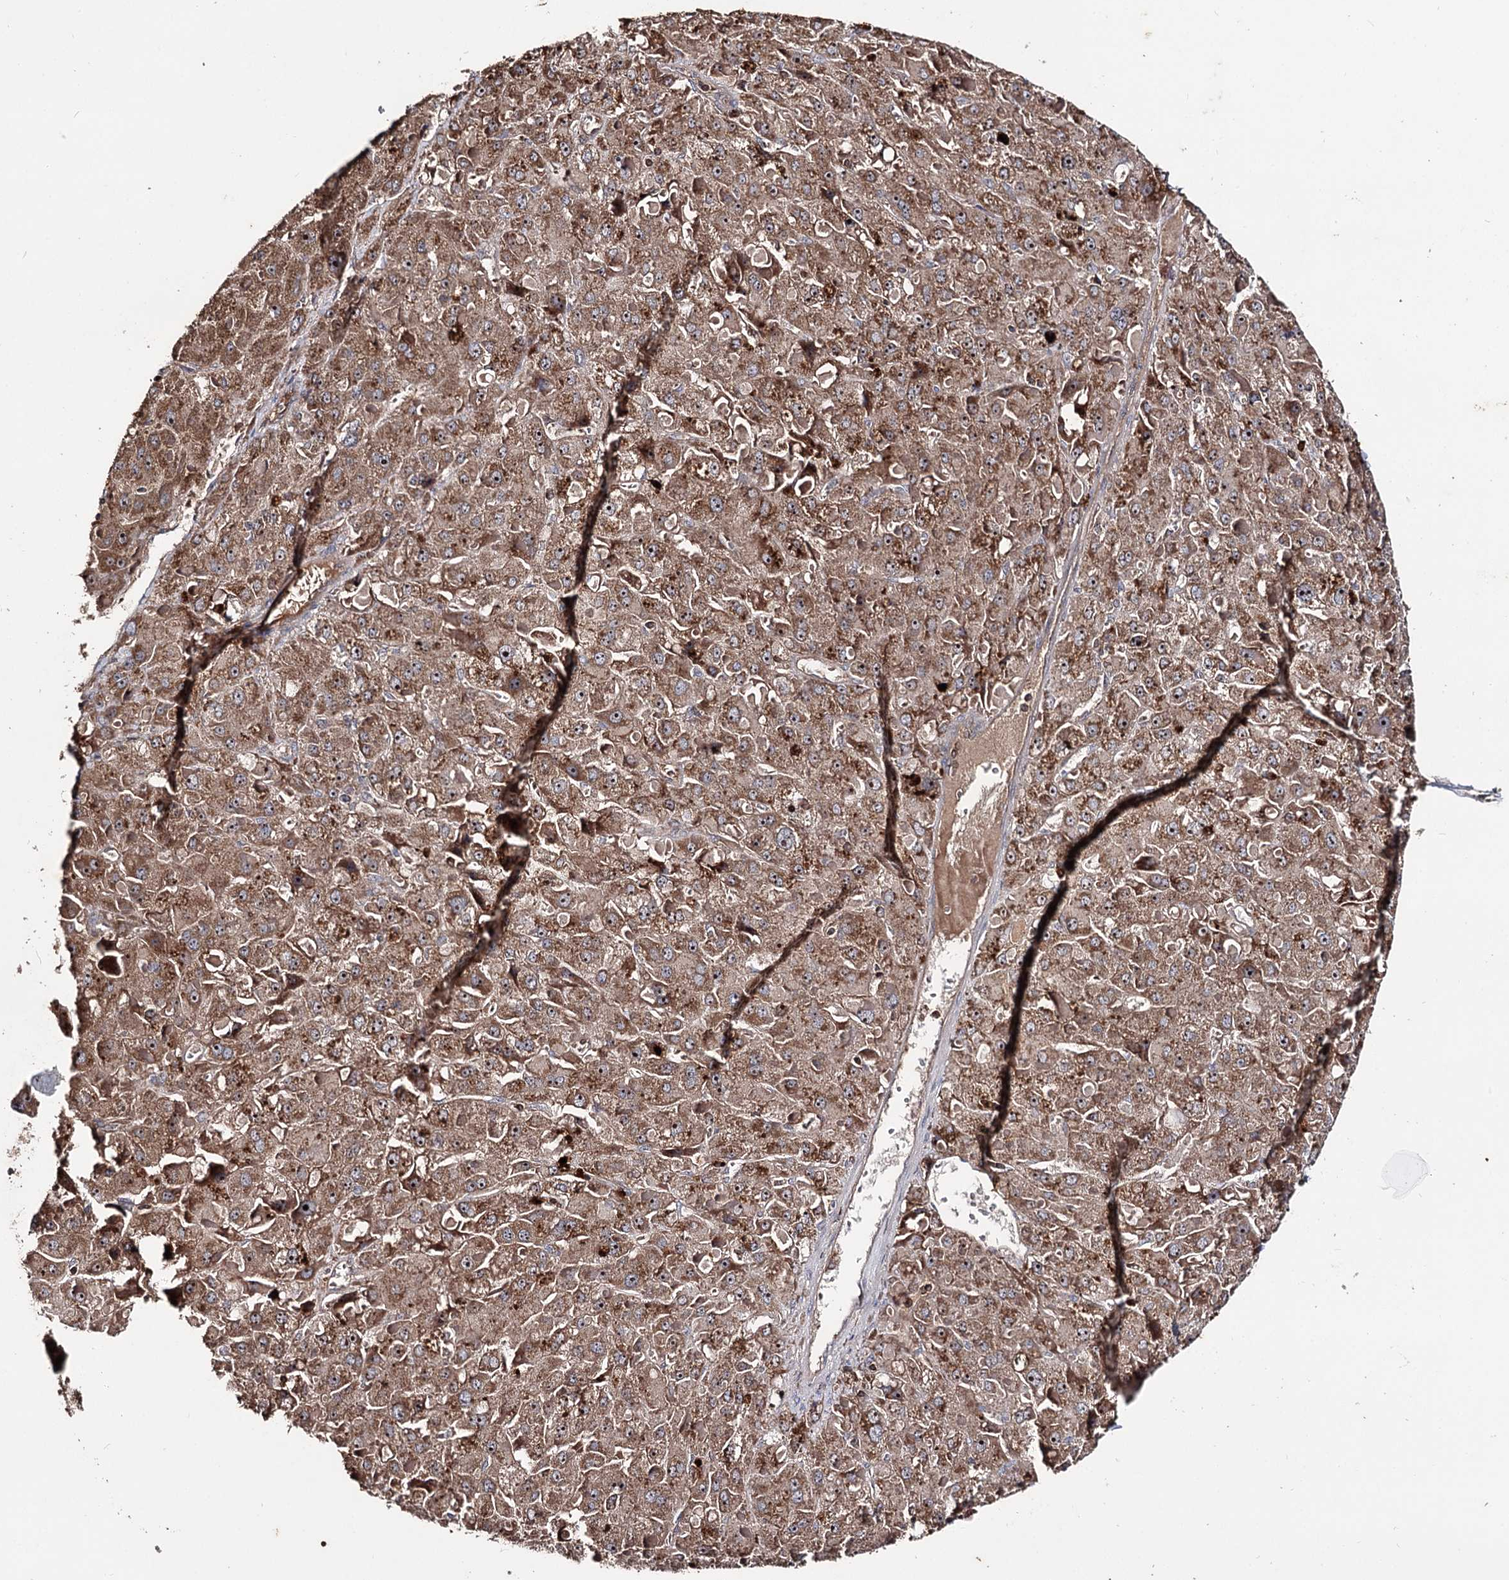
{"staining": {"intensity": "moderate", "quantity": ">75%", "location": "cytoplasmic/membranous,nuclear"}, "tissue": "liver cancer", "cell_type": "Tumor cells", "image_type": "cancer", "snomed": [{"axis": "morphology", "description": "Carcinoma, Hepatocellular, NOS"}, {"axis": "topography", "description": "Liver"}], "caption": "Brown immunohistochemical staining in hepatocellular carcinoma (liver) reveals moderate cytoplasmic/membranous and nuclear staining in about >75% of tumor cells.", "gene": "FAM53B", "patient": {"sex": "female", "age": 73}}